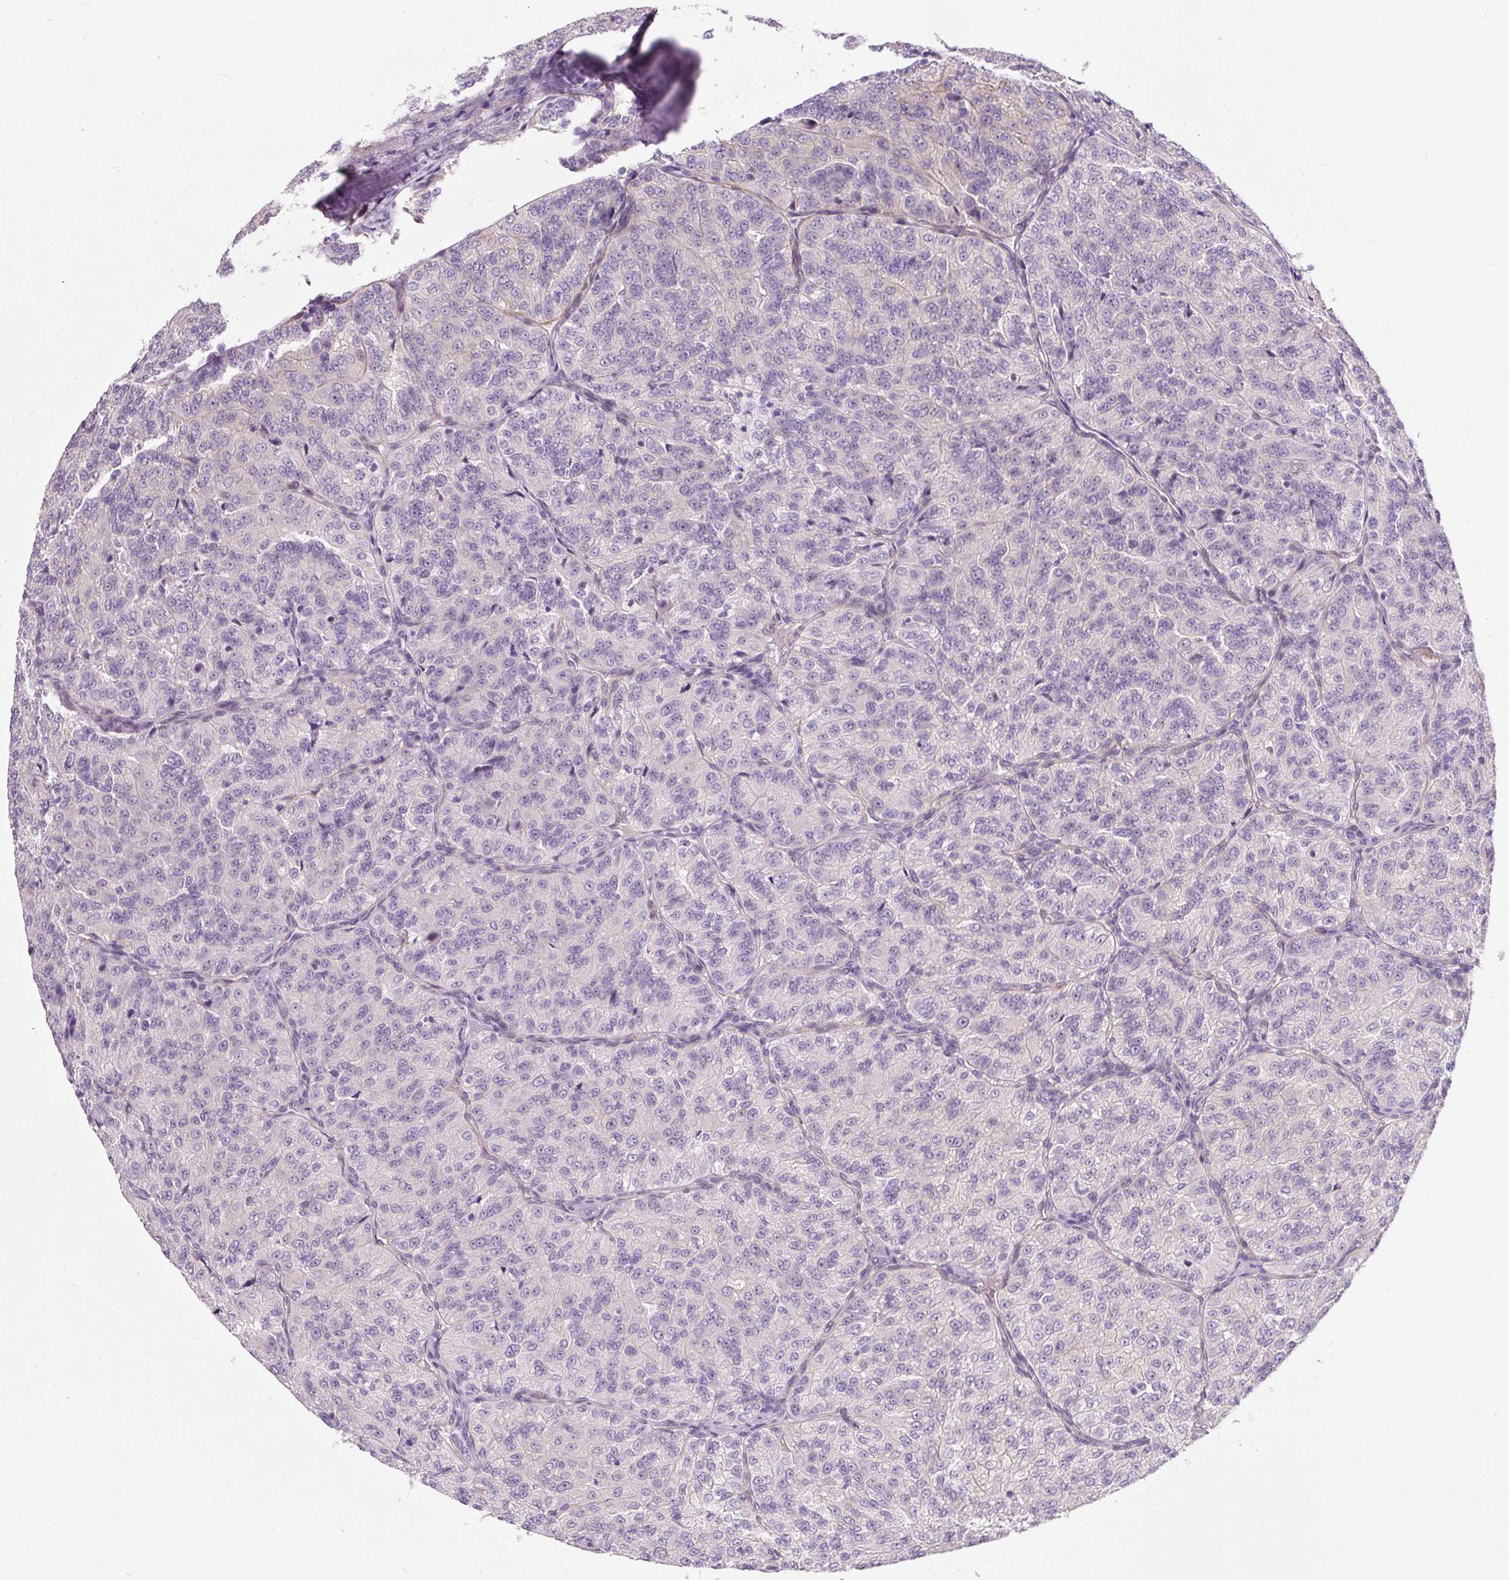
{"staining": {"intensity": "negative", "quantity": "none", "location": "none"}, "tissue": "renal cancer", "cell_type": "Tumor cells", "image_type": "cancer", "snomed": [{"axis": "morphology", "description": "Adenocarcinoma, NOS"}, {"axis": "topography", "description": "Kidney"}], "caption": "Renal cancer (adenocarcinoma) was stained to show a protein in brown. There is no significant staining in tumor cells. (DAB (3,3'-diaminobenzidine) IHC visualized using brightfield microscopy, high magnification).", "gene": "CCL25", "patient": {"sex": "female", "age": 63}}